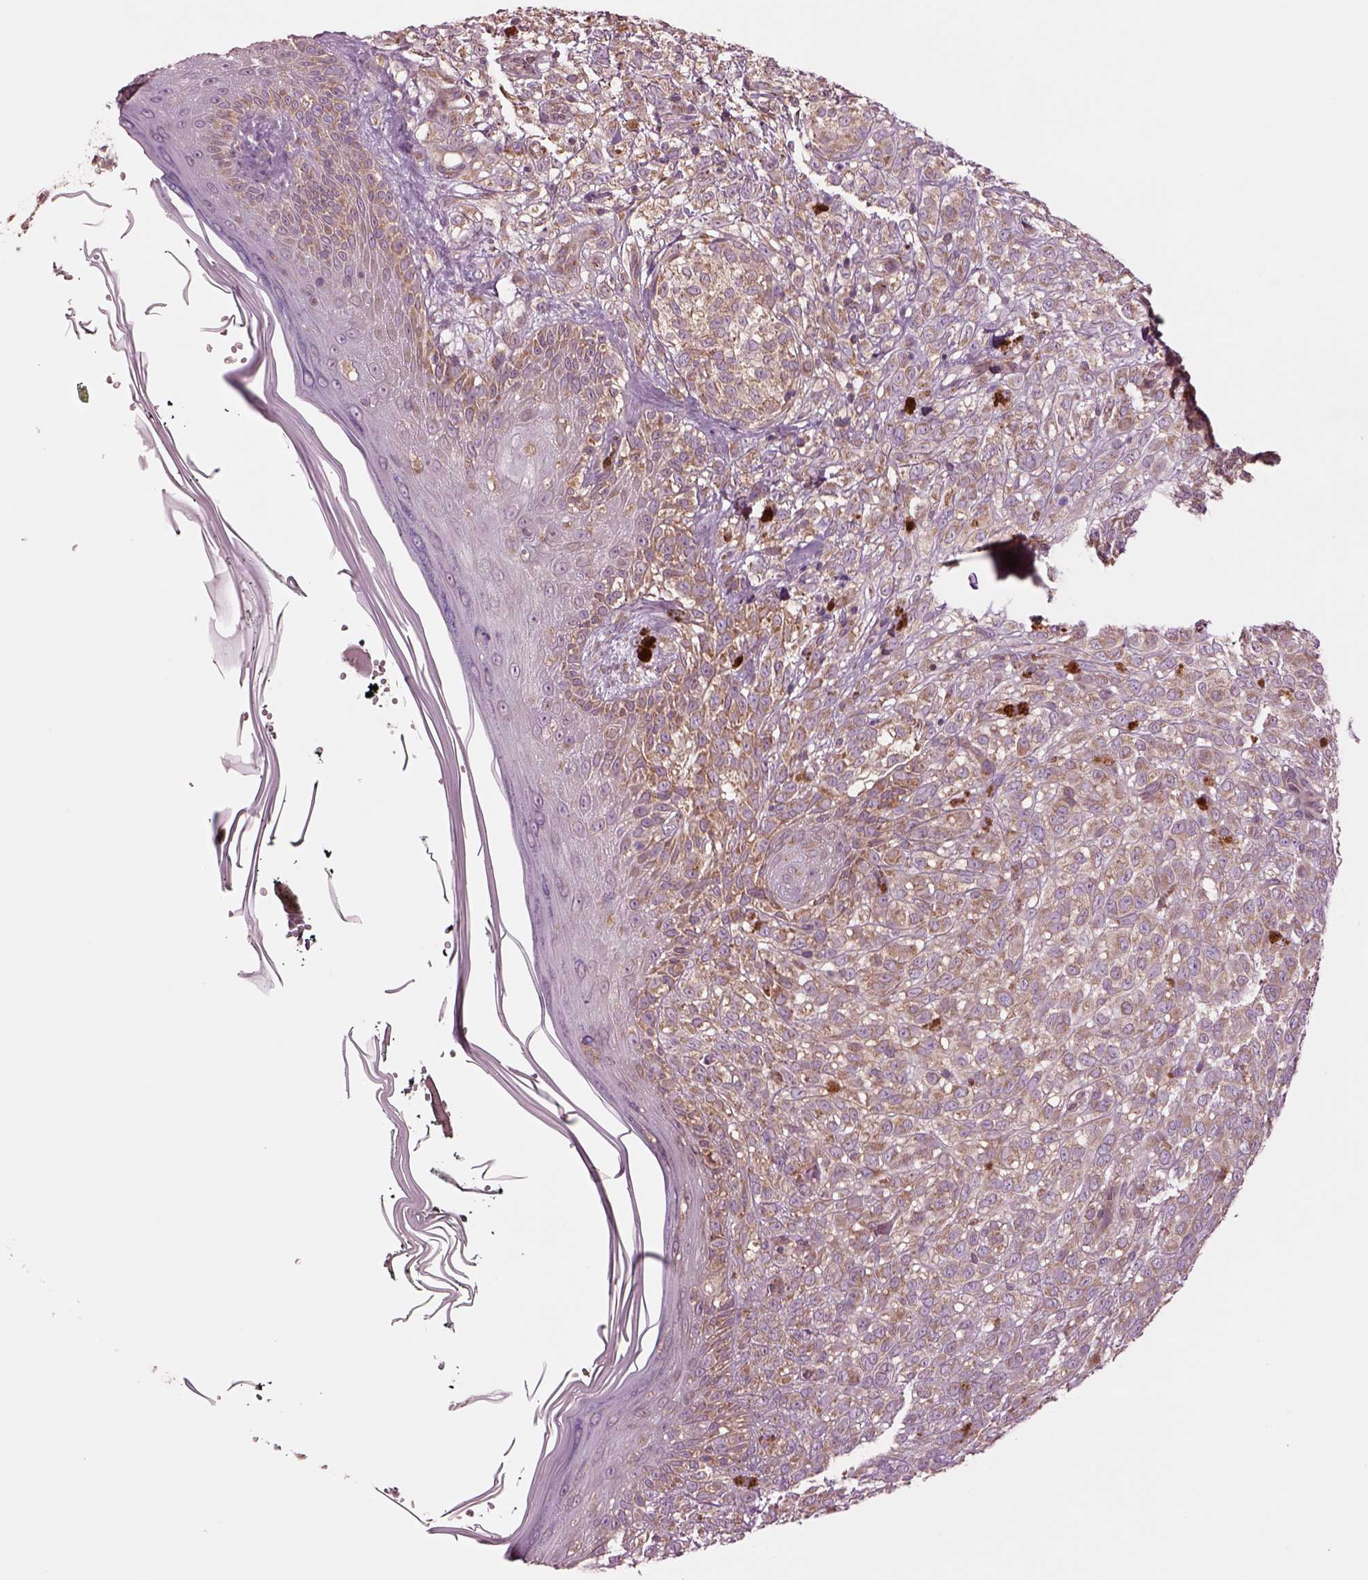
{"staining": {"intensity": "moderate", "quantity": ">75%", "location": "cytoplasmic/membranous"}, "tissue": "melanoma", "cell_type": "Tumor cells", "image_type": "cancer", "snomed": [{"axis": "morphology", "description": "Malignant melanoma, NOS"}, {"axis": "topography", "description": "Skin"}], "caption": "Melanoma tissue demonstrates moderate cytoplasmic/membranous positivity in approximately >75% of tumor cells", "gene": "SEC23A", "patient": {"sex": "female", "age": 86}}